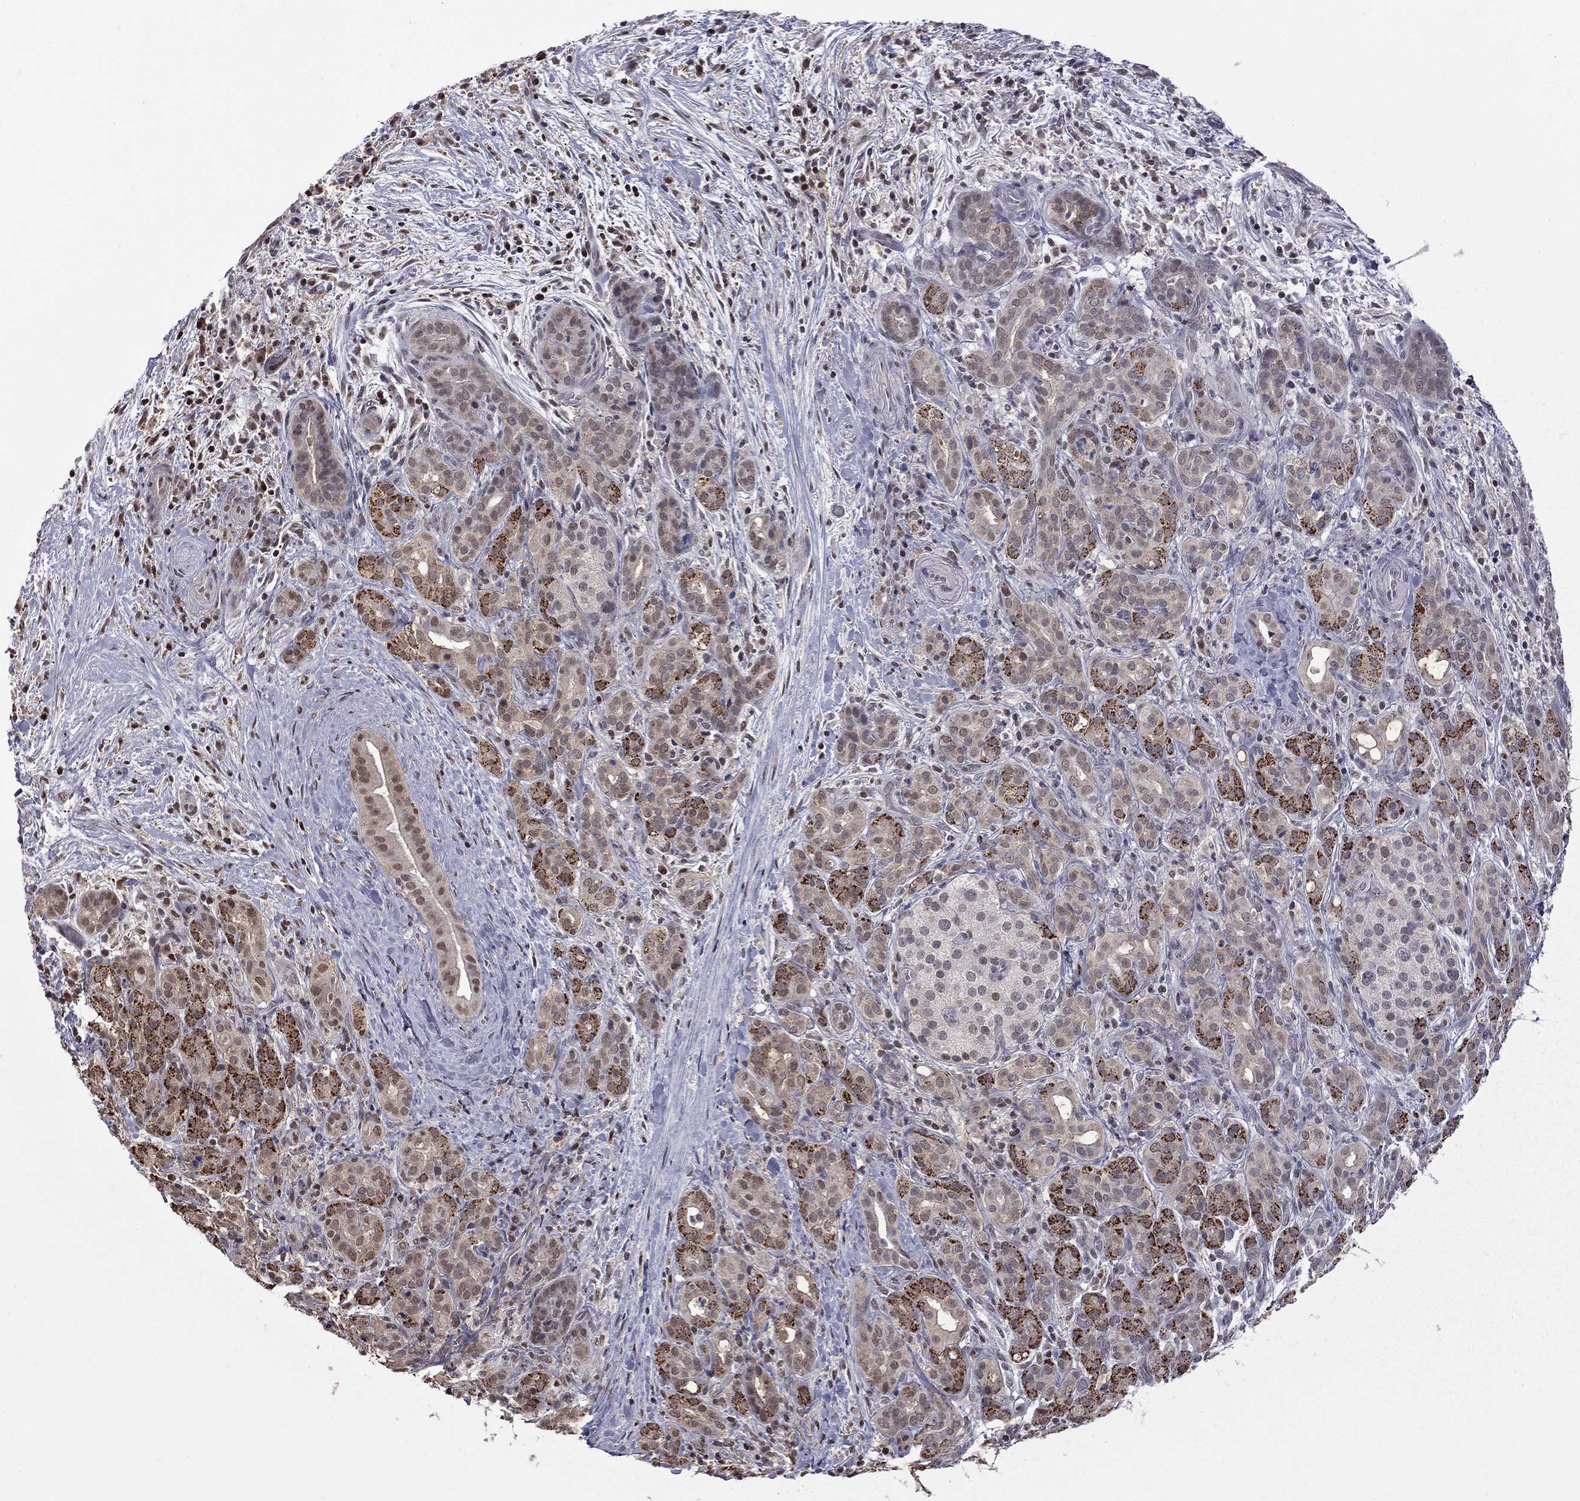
{"staining": {"intensity": "negative", "quantity": "none", "location": "none"}, "tissue": "pancreatic cancer", "cell_type": "Tumor cells", "image_type": "cancer", "snomed": [{"axis": "morphology", "description": "Adenocarcinoma, NOS"}, {"axis": "topography", "description": "Pancreas"}], "caption": "Immunohistochemistry photomicrograph of neoplastic tissue: human pancreatic cancer stained with DAB (3,3'-diaminobenzidine) exhibits no significant protein staining in tumor cells. (Stains: DAB (3,3'-diaminobenzidine) IHC with hematoxylin counter stain, Microscopy: brightfield microscopy at high magnification).", "gene": "RFWD3", "patient": {"sex": "male", "age": 44}}